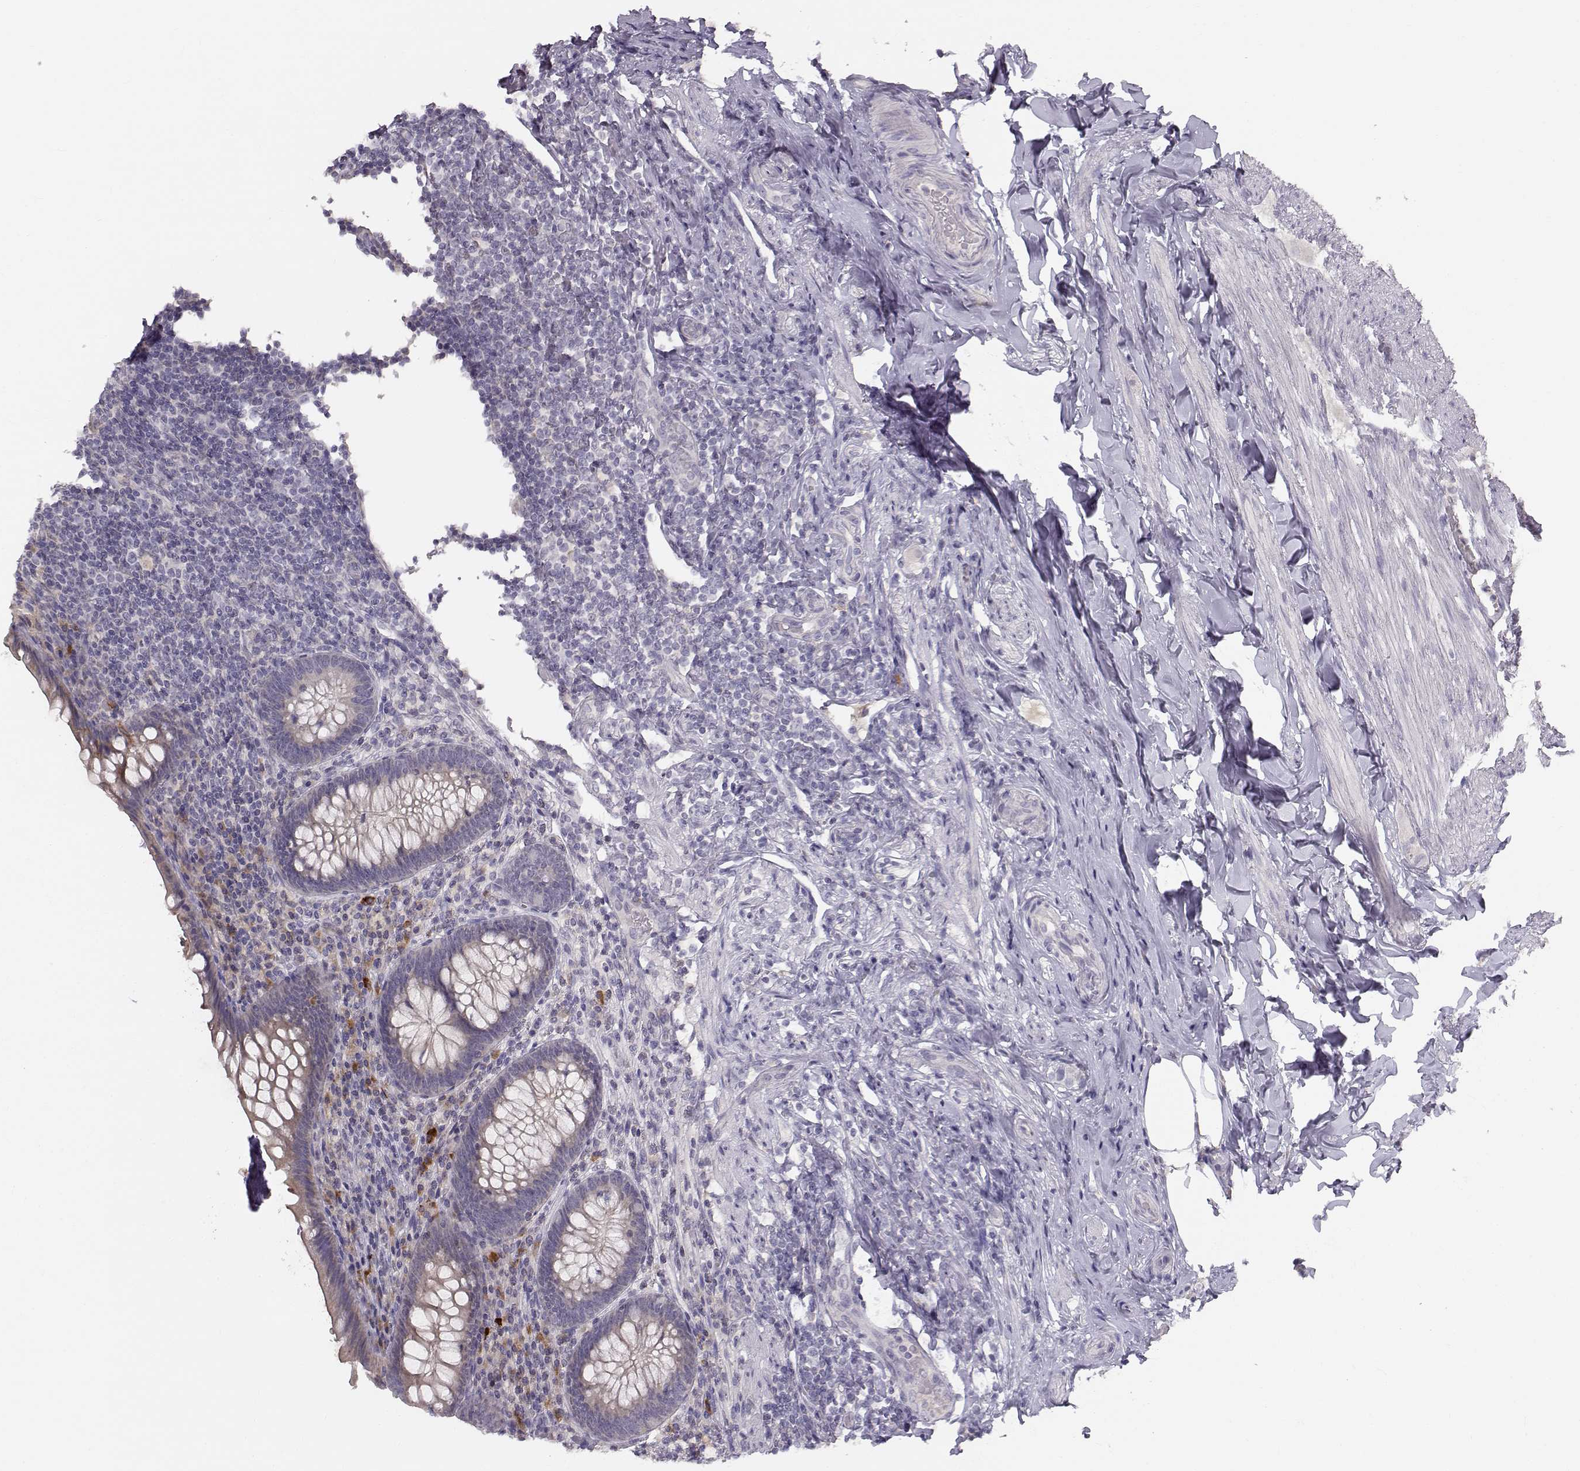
{"staining": {"intensity": "moderate", "quantity": "<25%", "location": "cytoplasmic/membranous"}, "tissue": "appendix", "cell_type": "Glandular cells", "image_type": "normal", "snomed": [{"axis": "morphology", "description": "Normal tissue, NOS"}, {"axis": "topography", "description": "Appendix"}], "caption": "A high-resolution image shows IHC staining of benign appendix, which reveals moderate cytoplasmic/membranous expression in about <25% of glandular cells.", "gene": "ACSL6", "patient": {"sex": "male", "age": 47}}